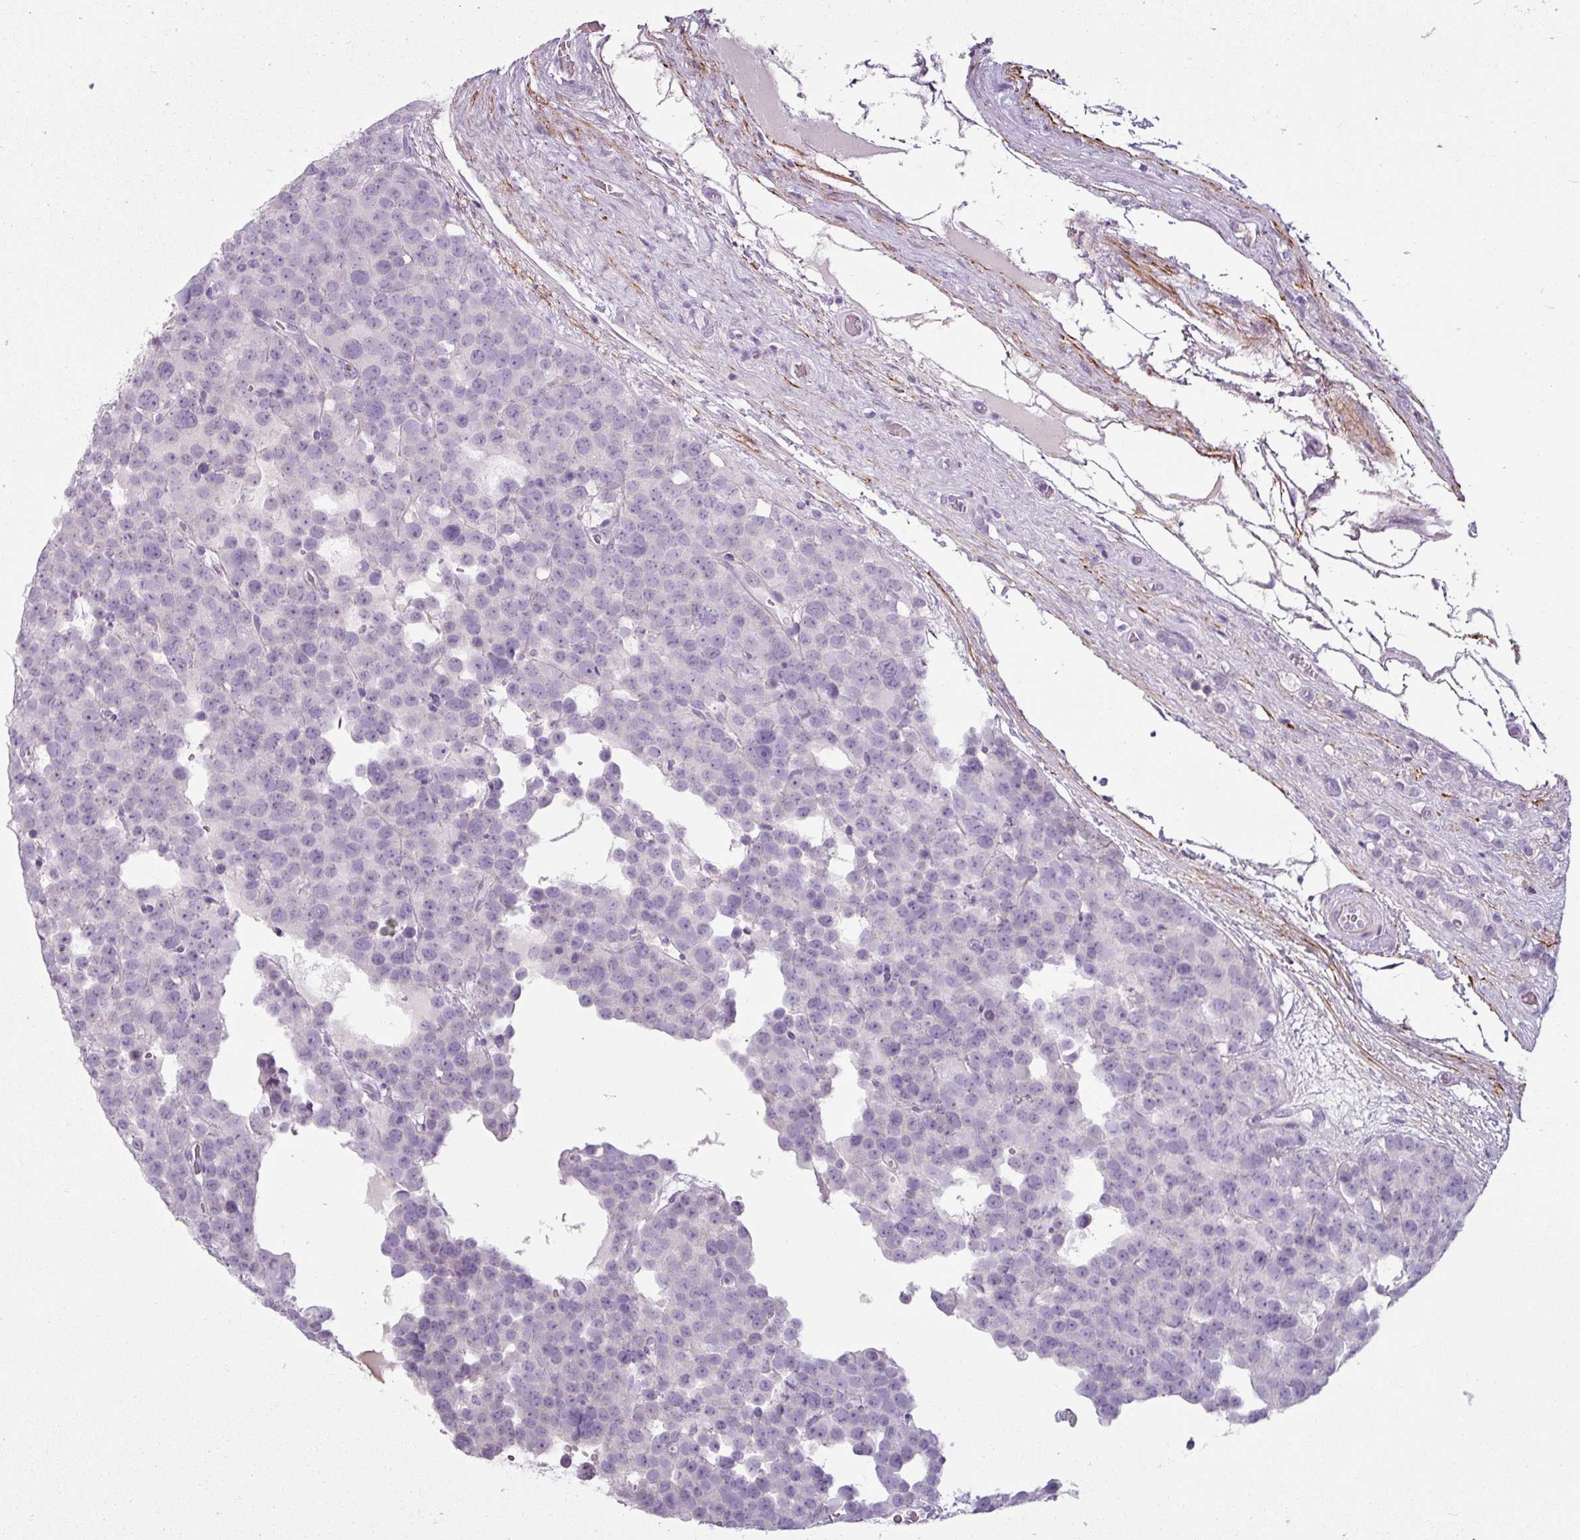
{"staining": {"intensity": "negative", "quantity": "none", "location": "none"}, "tissue": "testis cancer", "cell_type": "Tumor cells", "image_type": "cancer", "snomed": [{"axis": "morphology", "description": "Seminoma, NOS"}, {"axis": "topography", "description": "Testis"}], "caption": "An immunohistochemistry (IHC) histopathology image of seminoma (testis) is shown. There is no staining in tumor cells of seminoma (testis).", "gene": "MTMR14", "patient": {"sex": "male", "age": 71}}